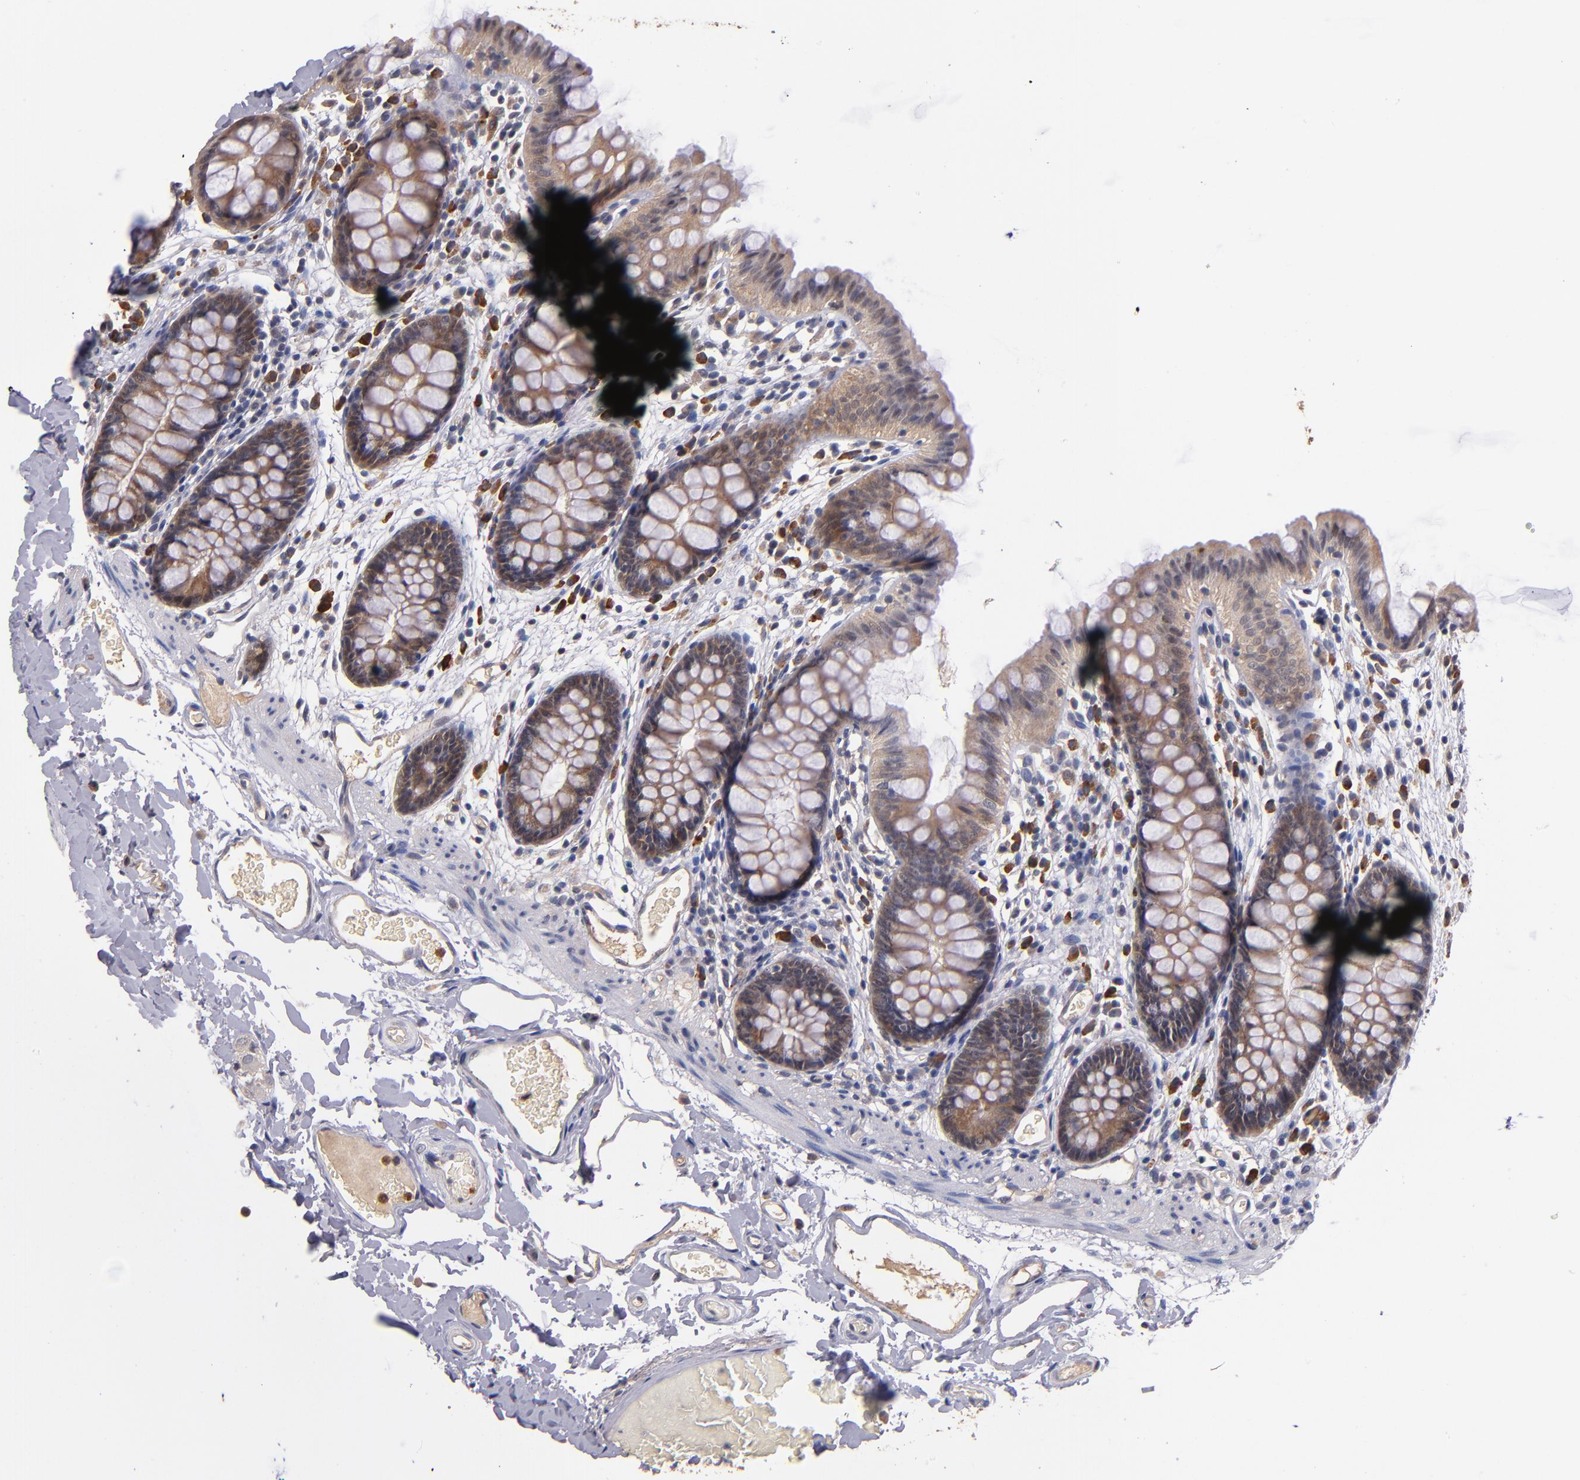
{"staining": {"intensity": "weak", "quantity": "<25%", "location": "cytoplasmic/membranous"}, "tissue": "colon", "cell_type": "Endothelial cells", "image_type": "normal", "snomed": [{"axis": "morphology", "description": "Normal tissue, NOS"}, {"axis": "topography", "description": "Smooth muscle"}, {"axis": "topography", "description": "Colon"}], "caption": "IHC histopathology image of benign colon: colon stained with DAB (3,3'-diaminobenzidine) reveals no significant protein positivity in endothelial cells. Brightfield microscopy of immunohistochemistry stained with DAB (3,3'-diaminobenzidine) (brown) and hematoxylin (blue), captured at high magnification.", "gene": "TTLL12", "patient": {"sex": "male", "age": 67}}